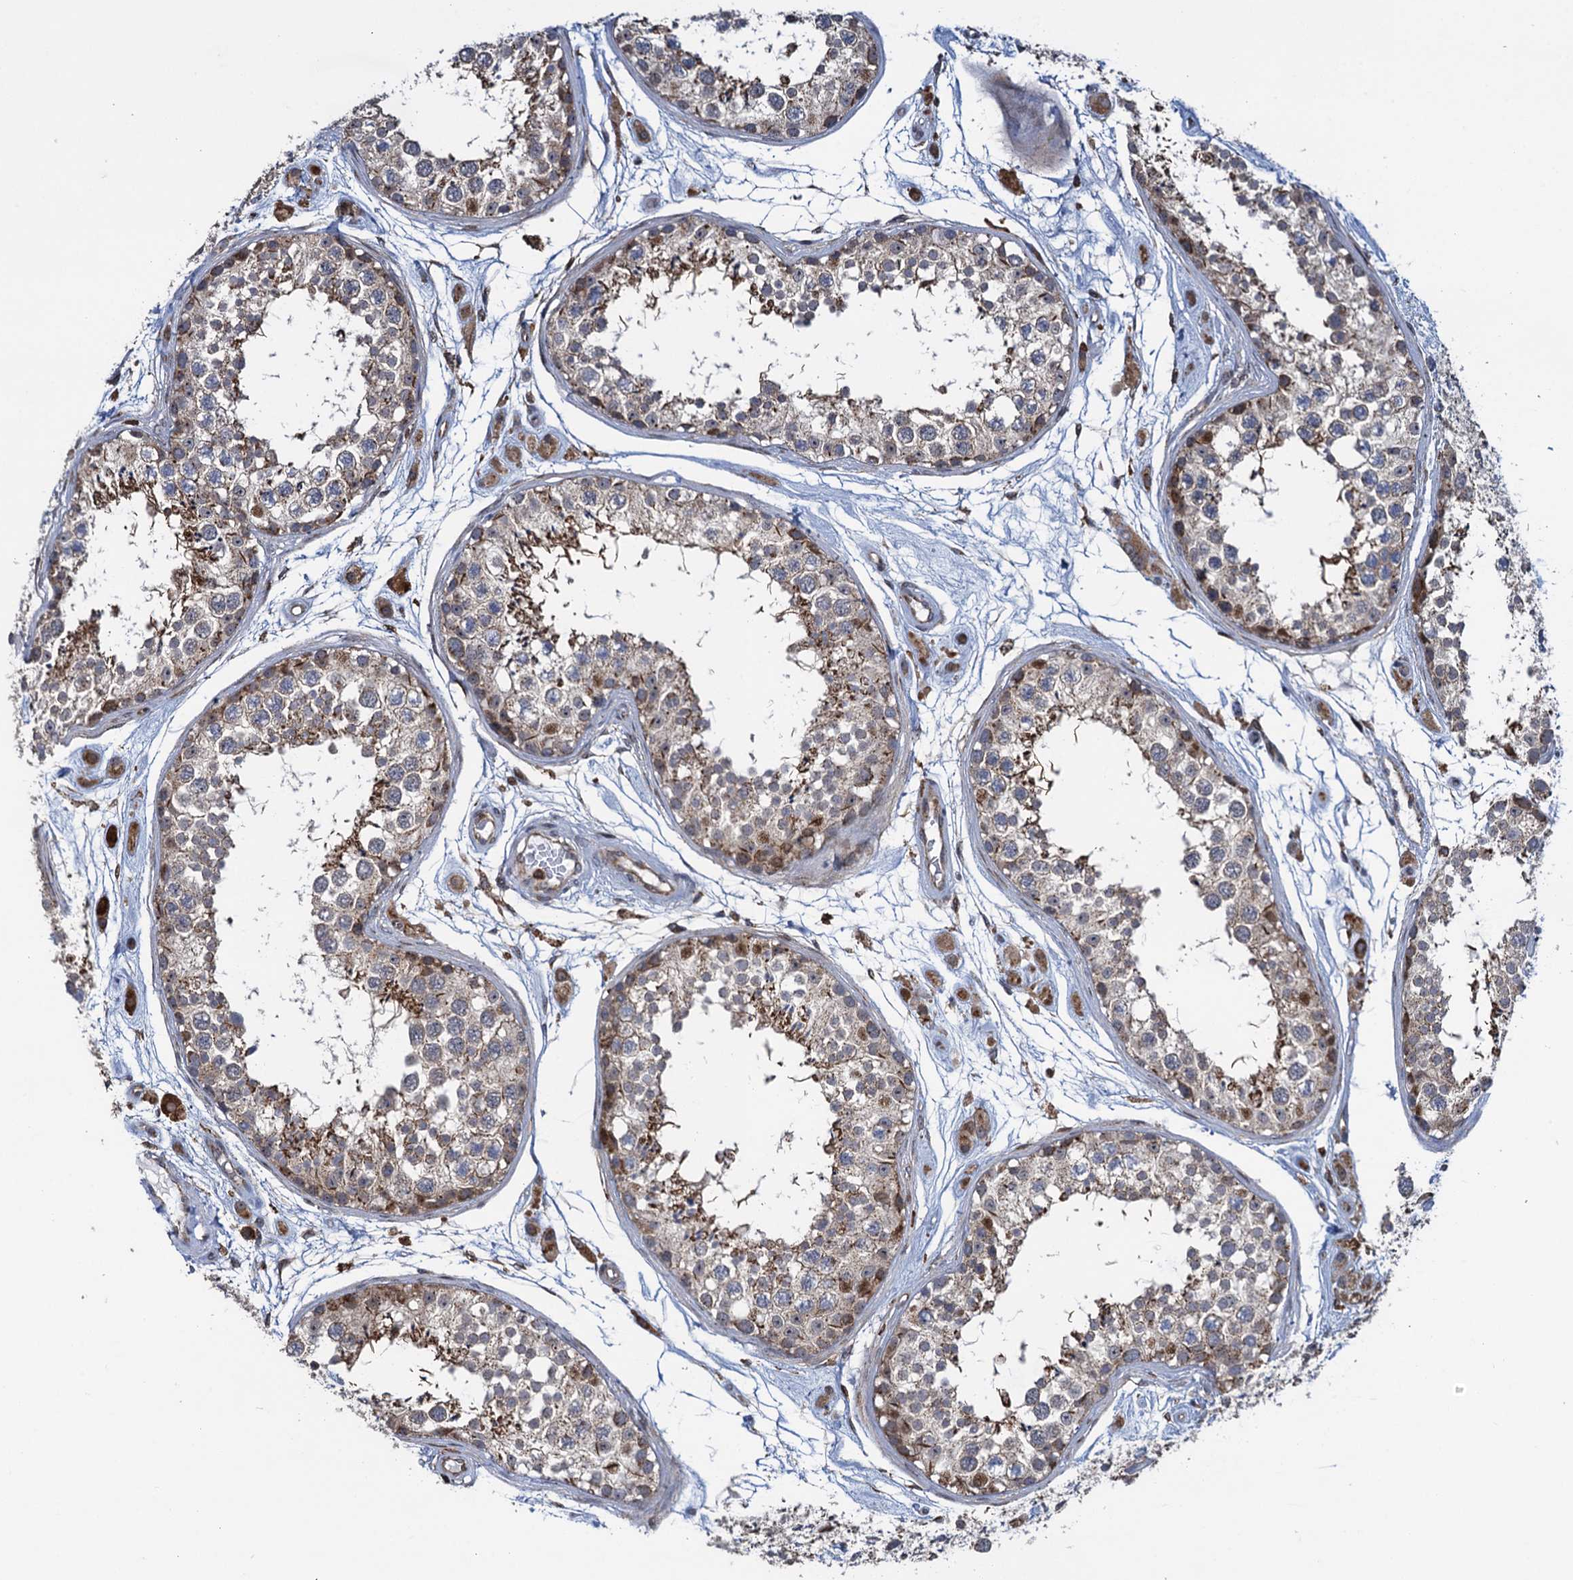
{"staining": {"intensity": "moderate", "quantity": "<25%", "location": "cytoplasmic/membranous"}, "tissue": "testis", "cell_type": "Cells in seminiferous ducts", "image_type": "normal", "snomed": [{"axis": "morphology", "description": "Normal tissue, NOS"}, {"axis": "topography", "description": "Testis"}], "caption": "Unremarkable testis displays moderate cytoplasmic/membranous positivity in approximately <25% of cells in seminiferous ducts, visualized by immunohistochemistry. (brown staining indicates protein expression, while blue staining denotes nuclei).", "gene": "CCDC102A", "patient": {"sex": "male", "age": 25}}